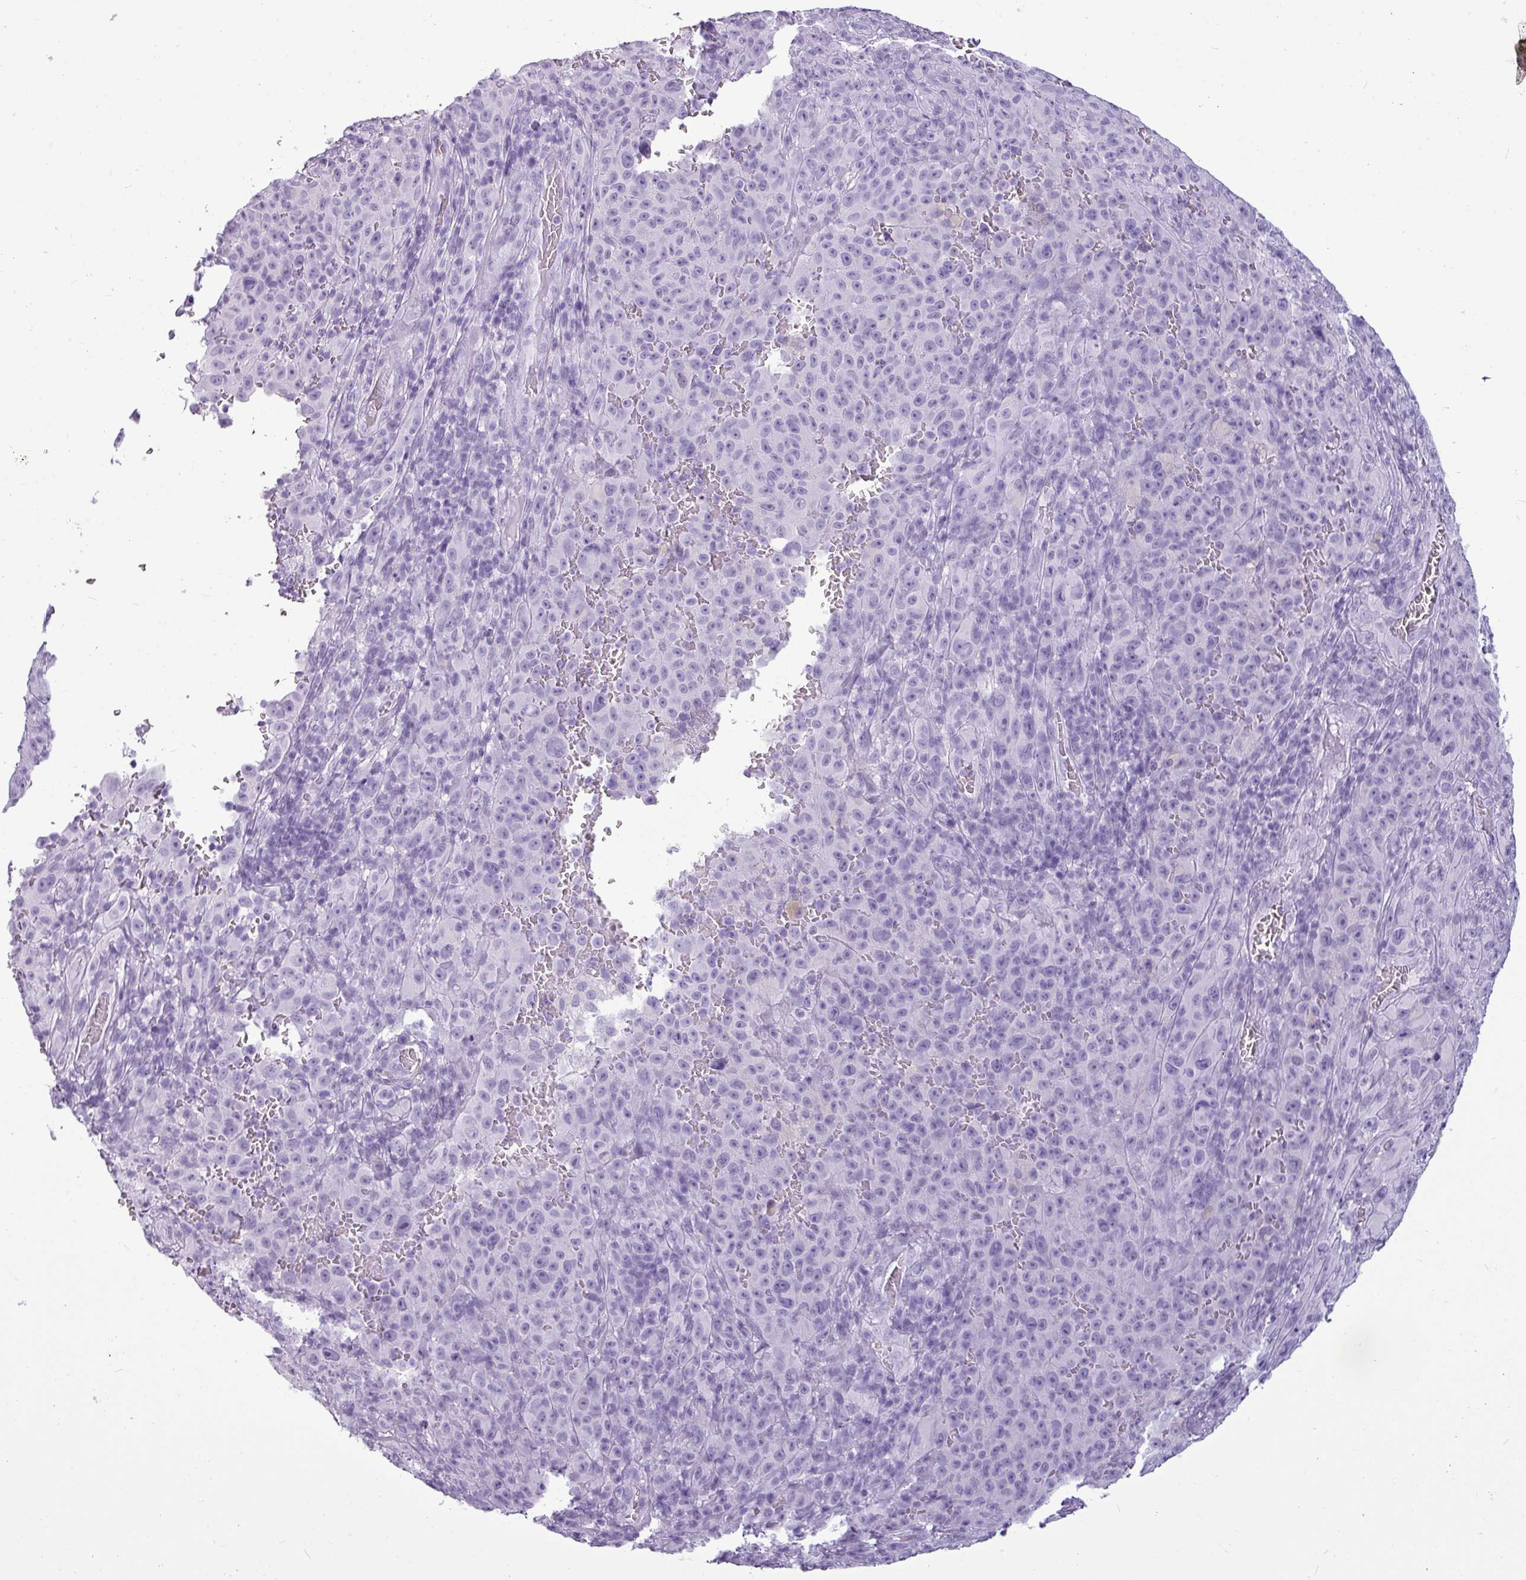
{"staining": {"intensity": "negative", "quantity": "none", "location": "none"}, "tissue": "melanoma", "cell_type": "Tumor cells", "image_type": "cancer", "snomed": [{"axis": "morphology", "description": "Malignant melanoma, NOS"}, {"axis": "topography", "description": "Skin"}], "caption": "Immunohistochemistry (IHC) micrograph of melanoma stained for a protein (brown), which displays no expression in tumor cells.", "gene": "AMY1B", "patient": {"sex": "female", "age": 82}}